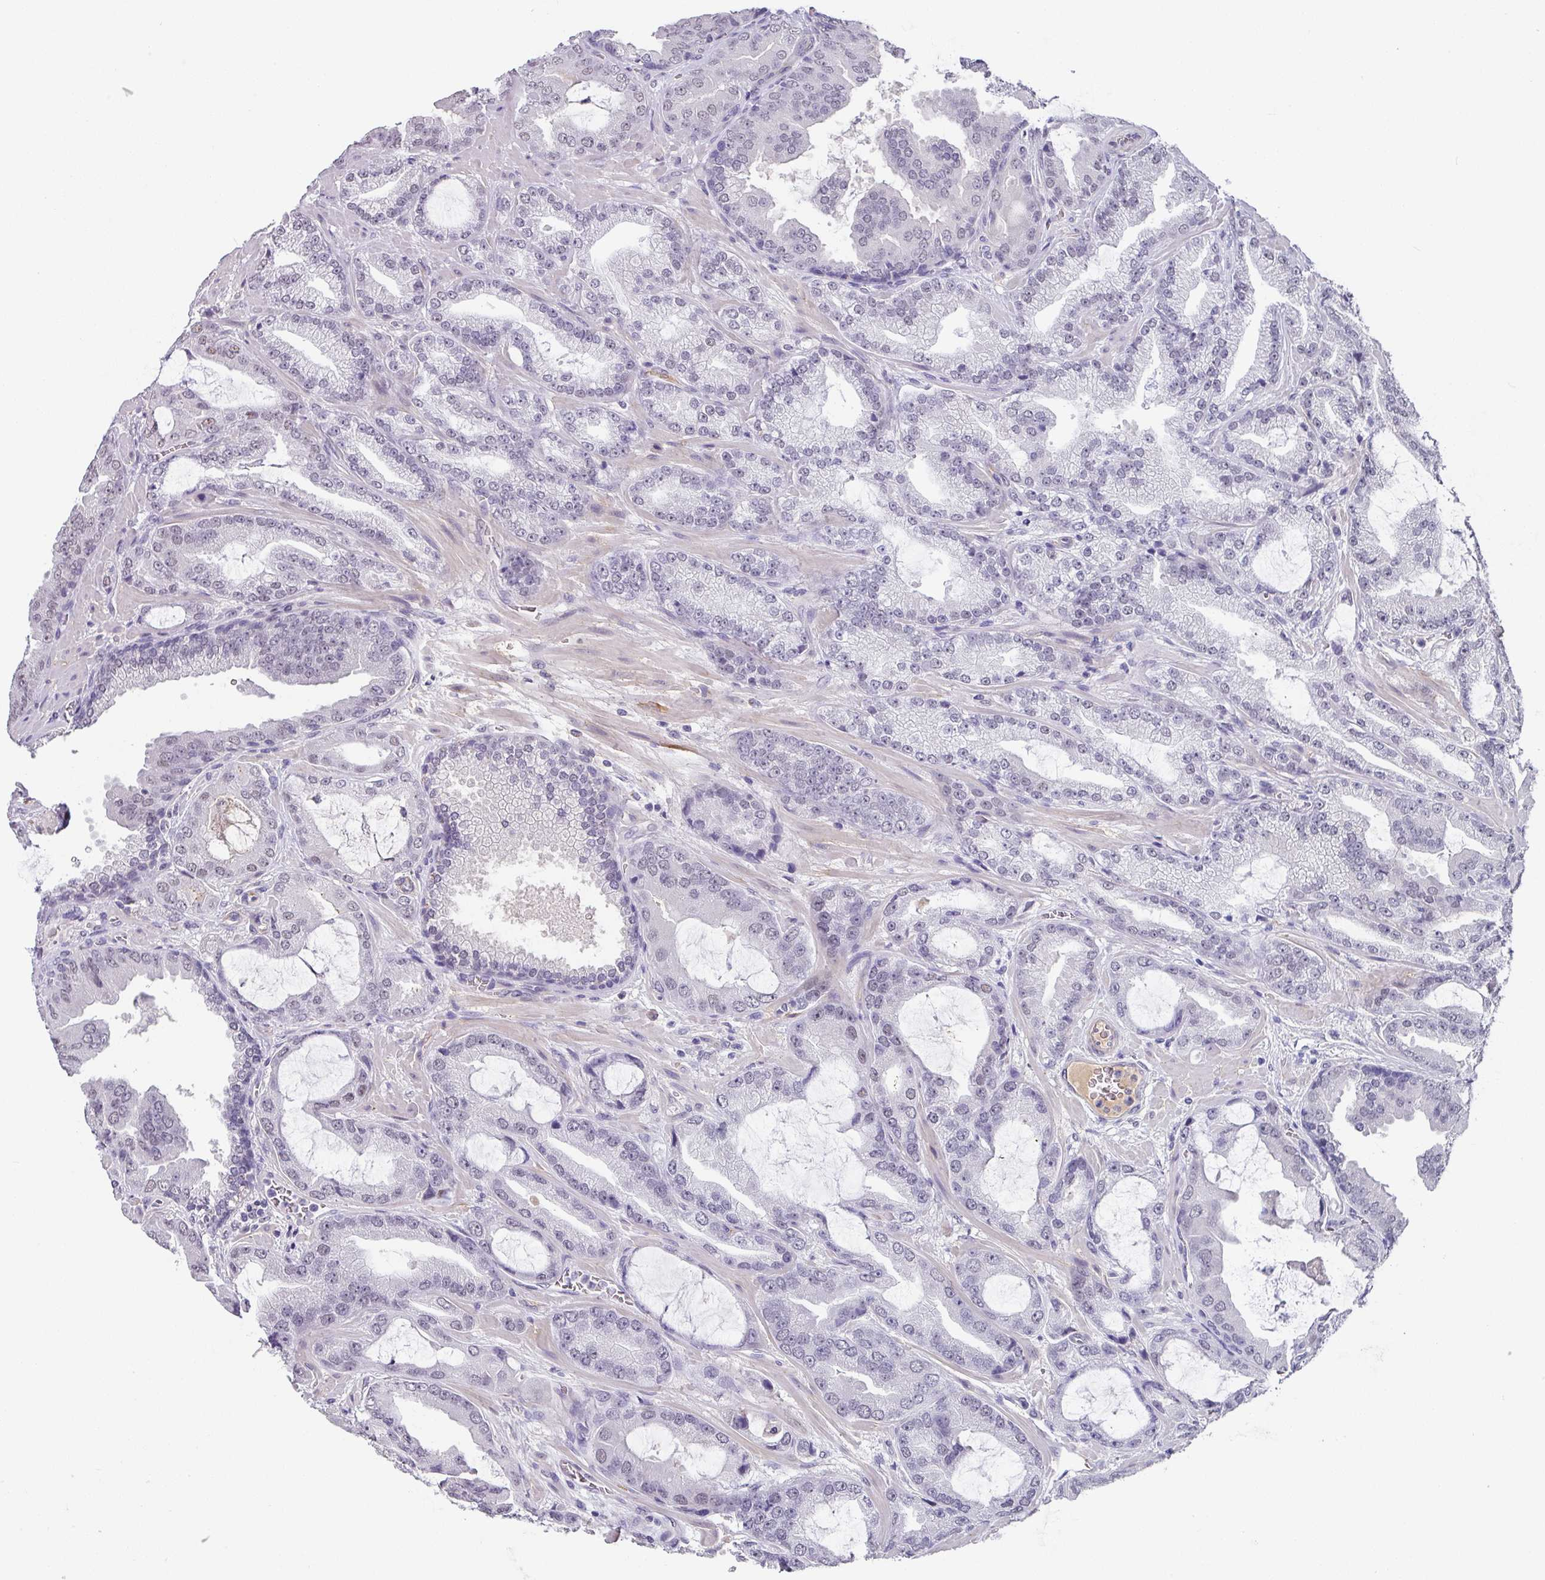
{"staining": {"intensity": "negative", "quantity": "none", "location": "none"}, "tissue": "prostate cancer", "cell_type": "Tumor cells", "image_type": "cancer", "snomed": [{"axis": "morphology", "description": "Adenocarcinoma, High grade"}, {"axis": "topography", "description": "Prostate"}], "caption": "This is a photomicrograph of IHC staining of prostate adenocarcinoma (high-grade), which shows no staining in tumor cells.", "gene": "C1QB", "patient": {"sex": "male", "age": 68}}